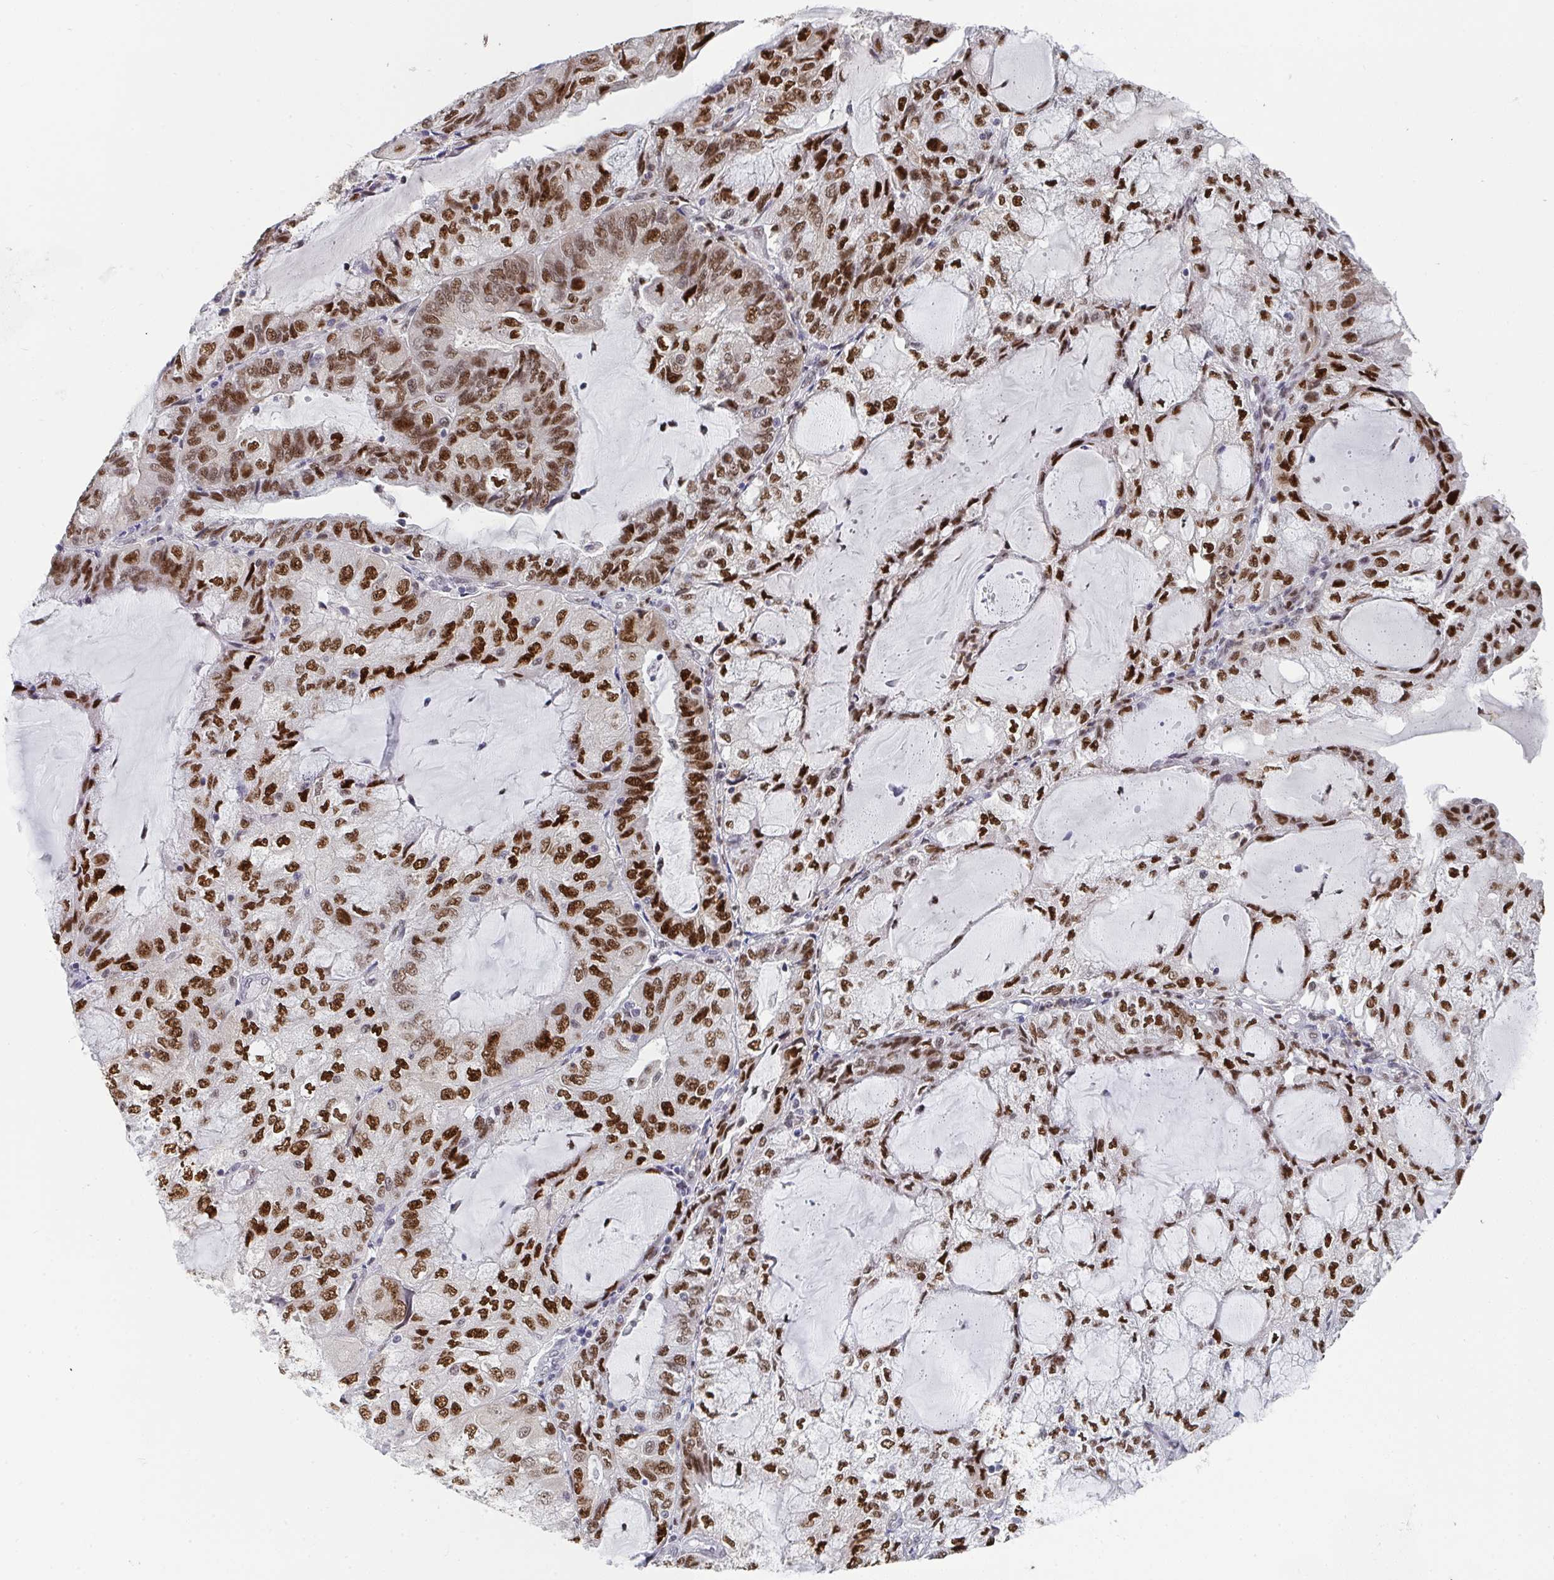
{"staining": {"intensity": "strong", "quantity": ">75%", "location": "nuclear"}, "tissue": "endometrial cancer", "cell_type": "Tumor cells", "image_type": "cancer", "snomed": [{"axis": "morphology", "description": "Adenocarcinoma, NOS"}, {"axis": "topography", "description": "Endometrium"}], "caption": "Adenocarcinoma (endometrial) tissue exhibits strong nuclear positivity in approximately >75% of tumor cells, visualized by immunohistochemistry.", "gene": "JDP2", "patient": {"sex": "female", "age": 81}}